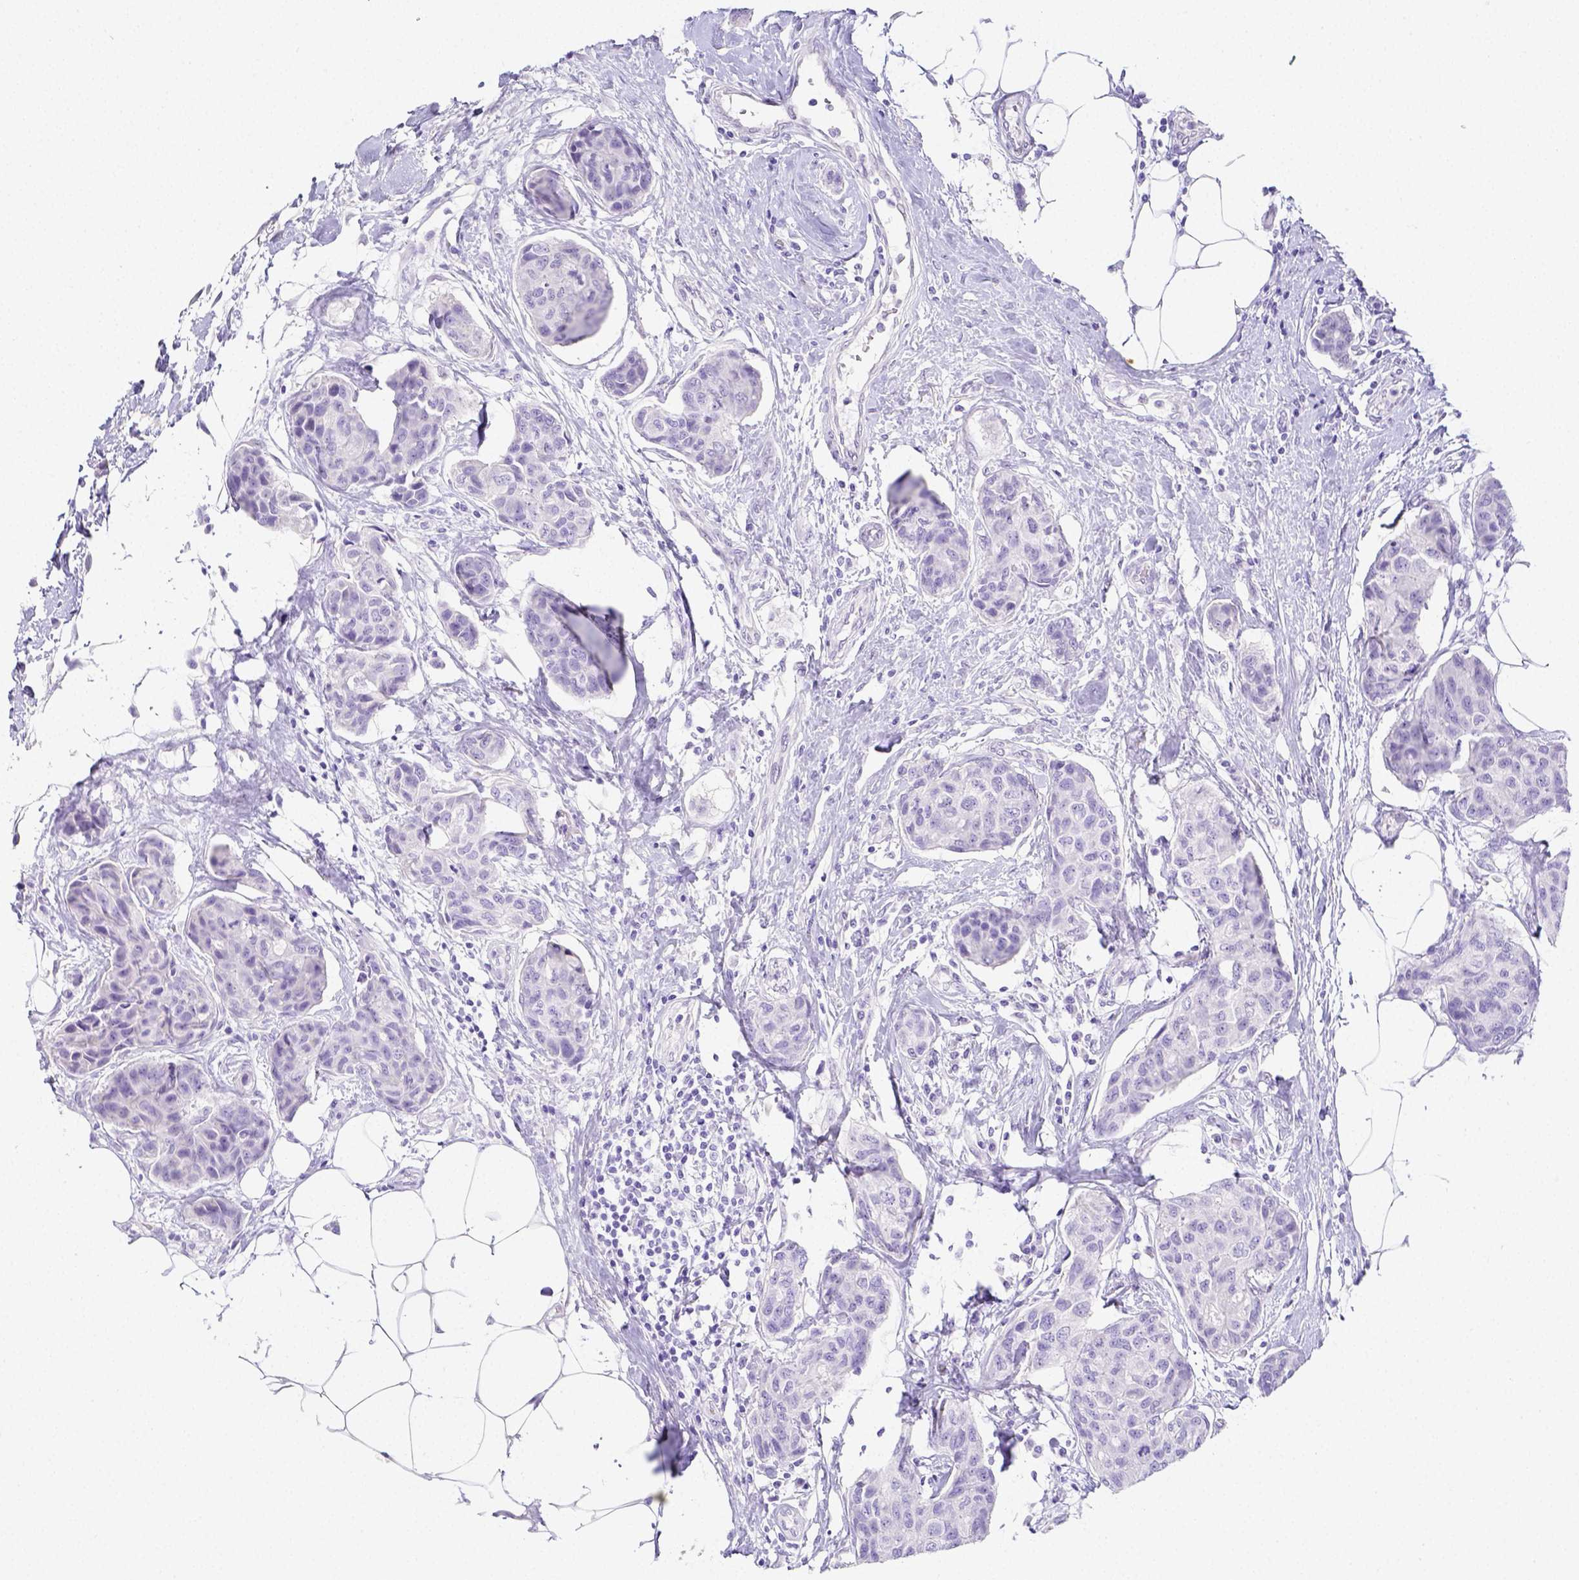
{"staining": {"intensity": "negative", "quantity": "none", "location": "none"}, "tissue": "breast cancer", "cell_type": "Tumor cells", "image_type": "cancer", "snomed": [{"axis": "morphology", "description": "Duct carcinoma"}, {"axis": "topography", "description": "Breast"}], "caption": "A photomicrograph of human invasive ductal carcinoma (breast) is negative for staining in tumor cells. Nuclei are stained in blue.", "gene": "ARHGAP36", "patient": {"sex": "female", "age": 80}}